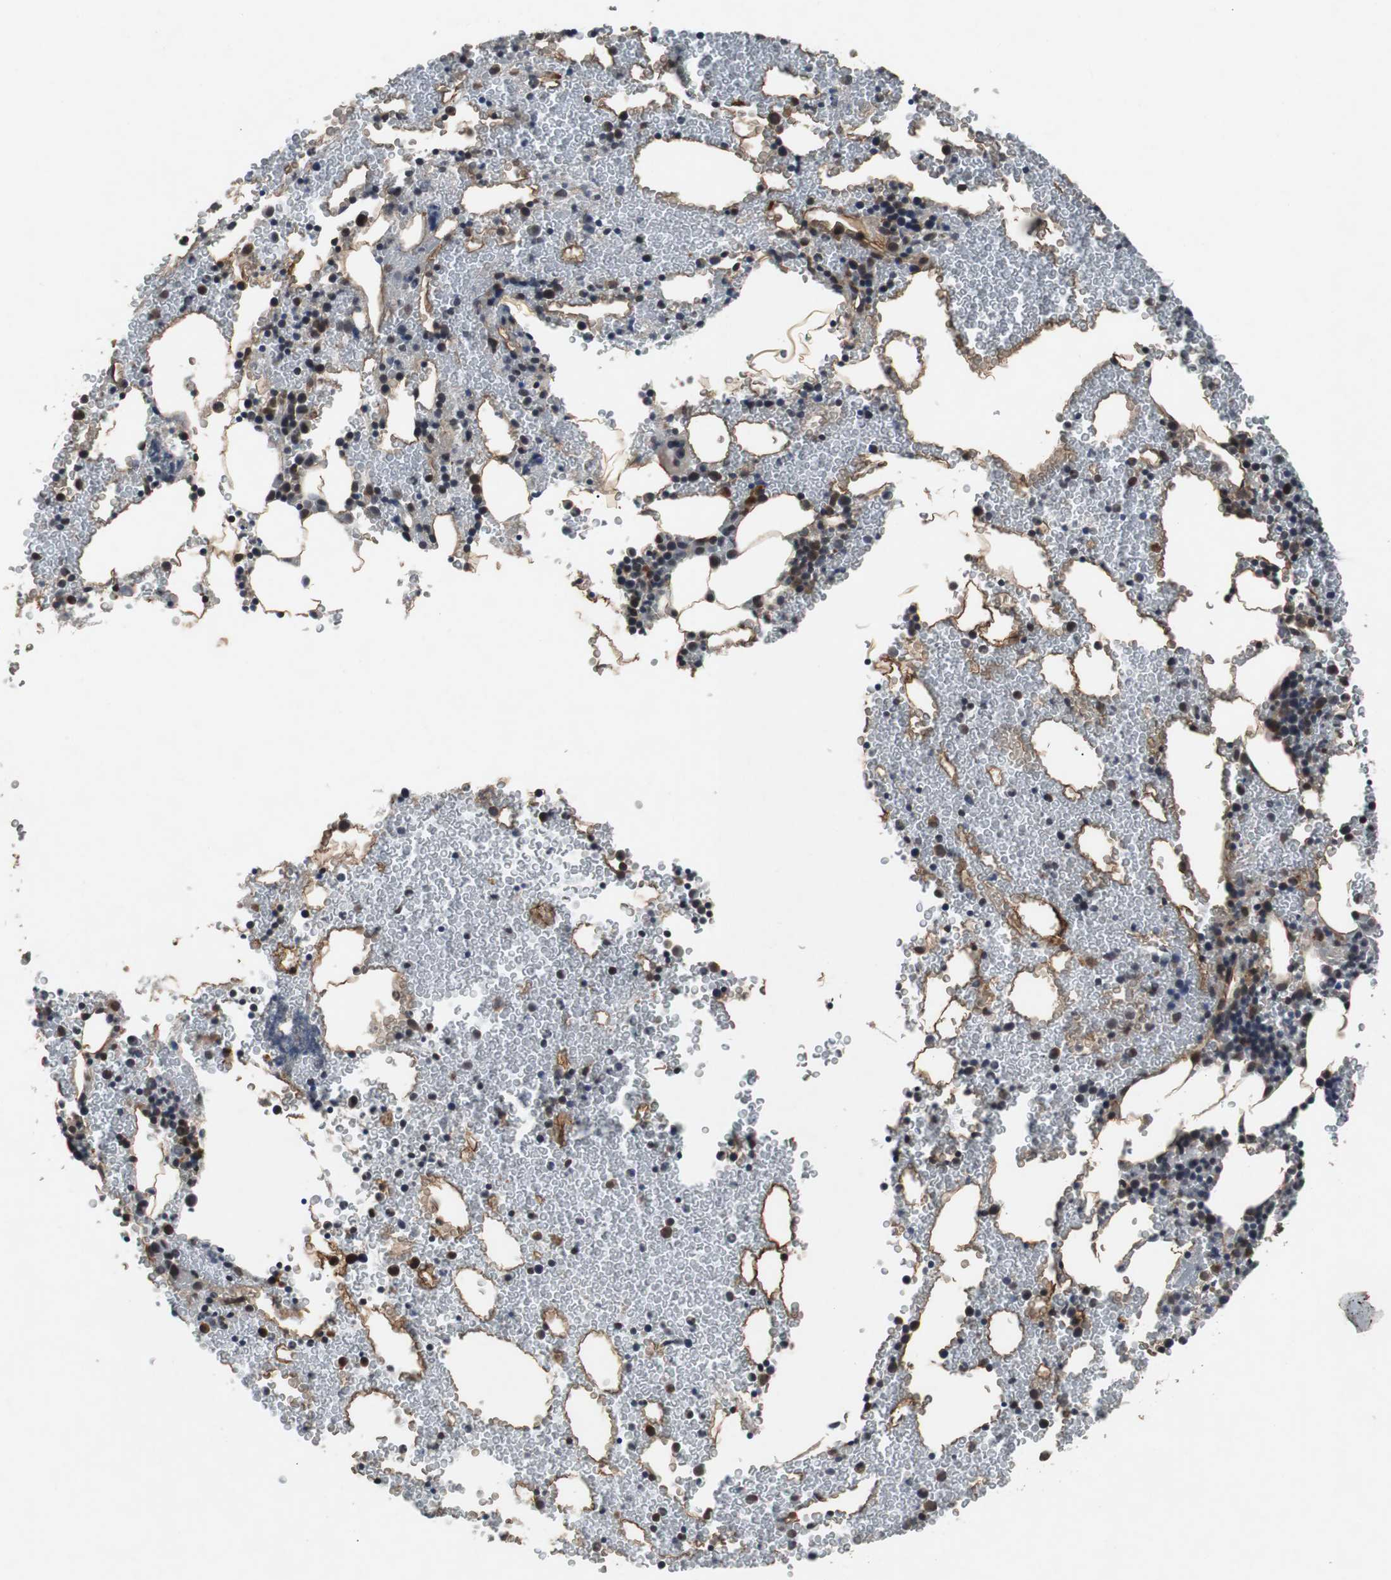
{"staining": {"intensity": "moderate", "quantity": "<25%", "location": "nuclear"}, "tissue": "bone marrow", "cell_type": "Hematopoietic cells", "image_type": "normal", "snomed": [{"axis": "morphology", "description": "Normal tissue, NOS"}, {"axis": "morphology", "description": "Inflammation, NOS"}, {"axis": "topography", "description": "Bone marrow"}], "caption": "High-magnification brightfield microscopy of unremarkable bone marrow stained with DAB (3,3'-diaminobenzidine) (brown) and counterstained with hematoxylin (blue). hematopoietic cells exhibit moderate nuclear expression is present in about<25% of cells.", "gene": "TP63", "patient": {"sex": "male", "age": 22}}